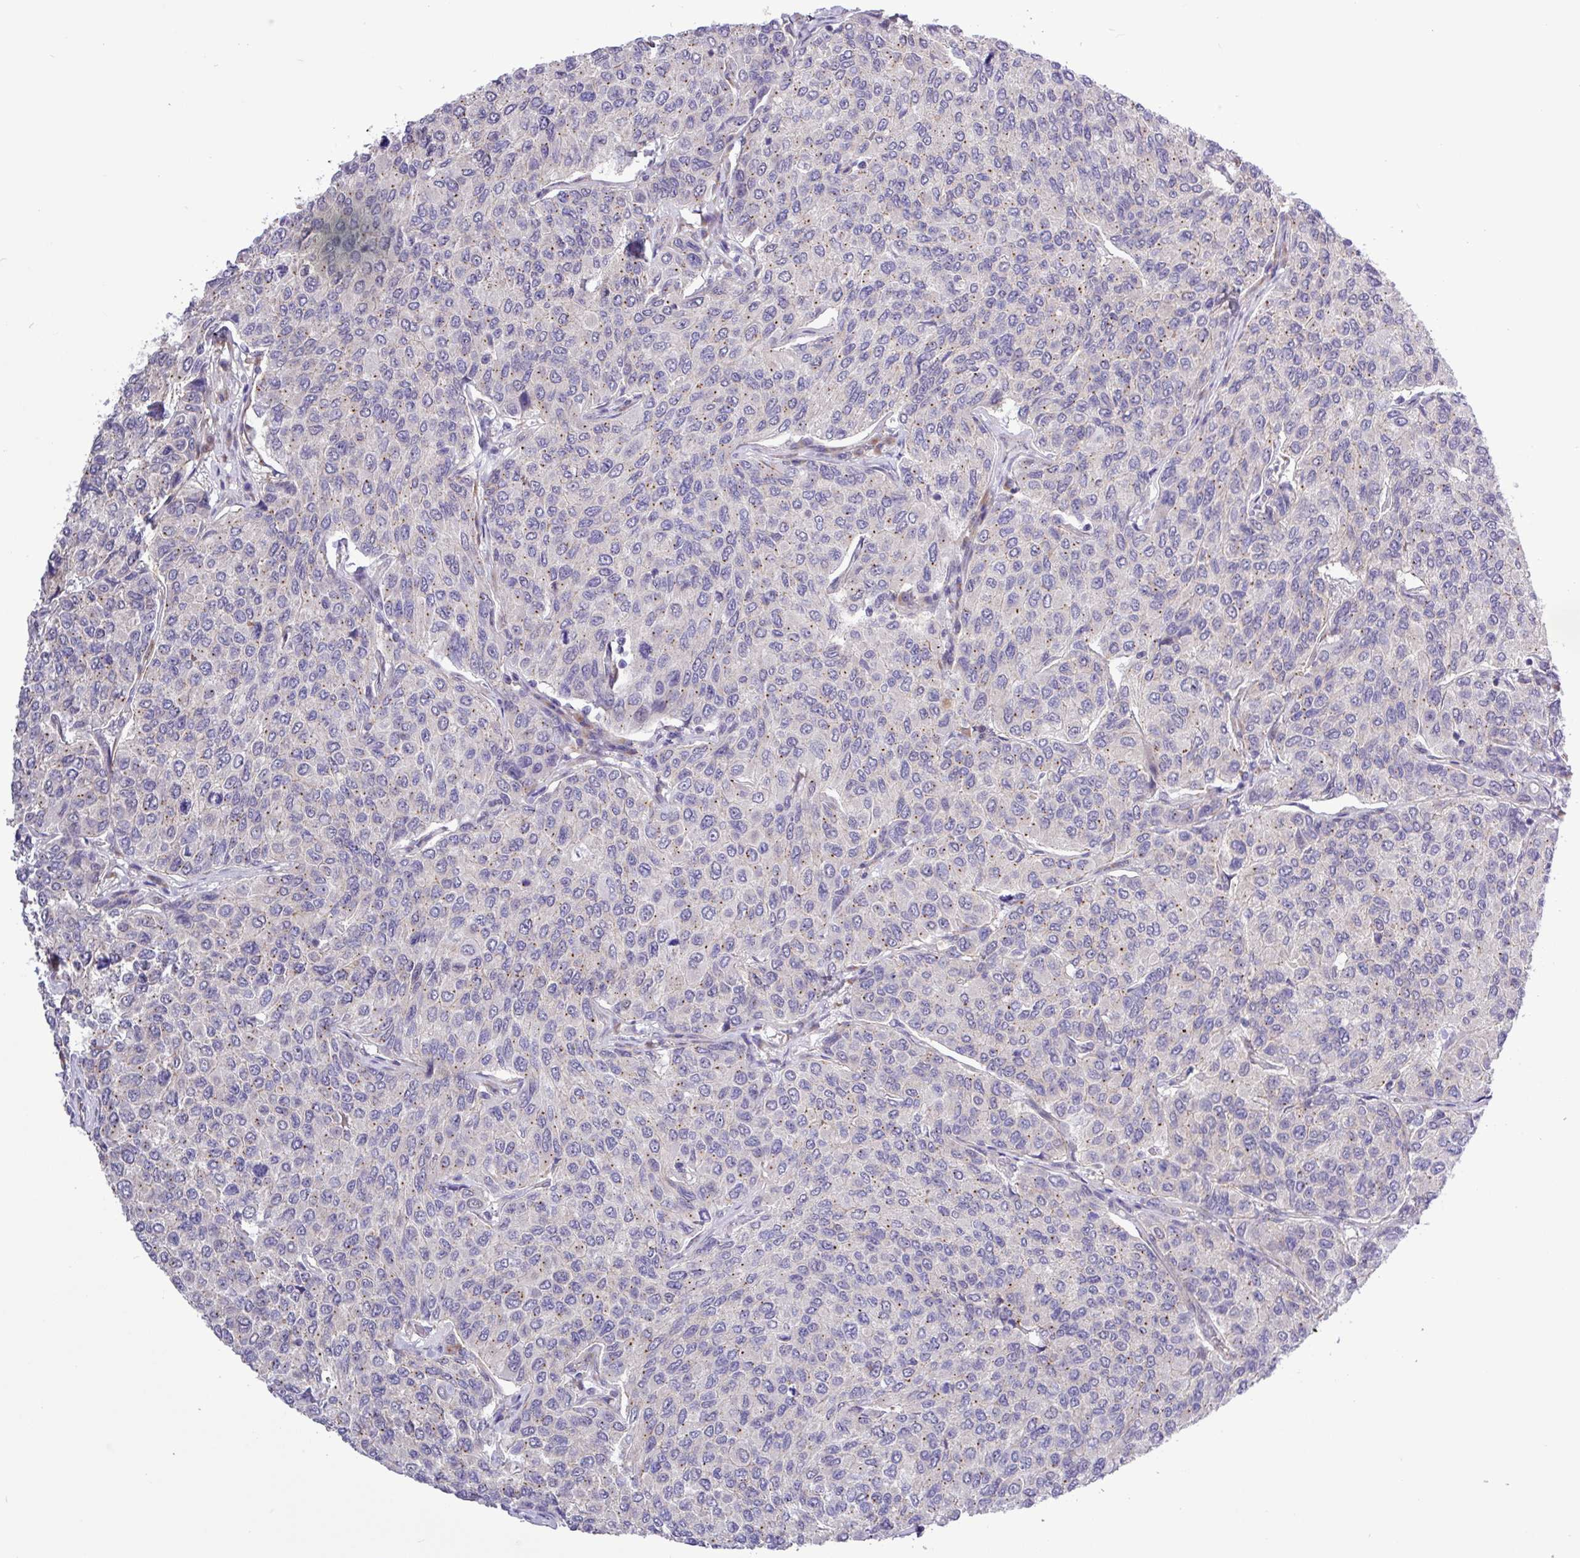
{"staining": {"intensity": "weak", "quantity": "<25%", "location": "cytoplasmic/membranous"}, "tissue": "breast cancer", "cell_type": "Tumor cells", "image_type": "cancer", "snomed": [{"axis": "morphology", "description": "Duct carcinoma"}, {"axis": "topography", "description": "Breast"}], "caption": "A high-resolution photomicrograph shows immunohistochemistry (IHC) staining of infiltrating ductal carcinoma (breast), which exhibits no significant positivity in tumor cells.", "gene": "SPINK8", "patient": {"sex": "female", "age": 55}}